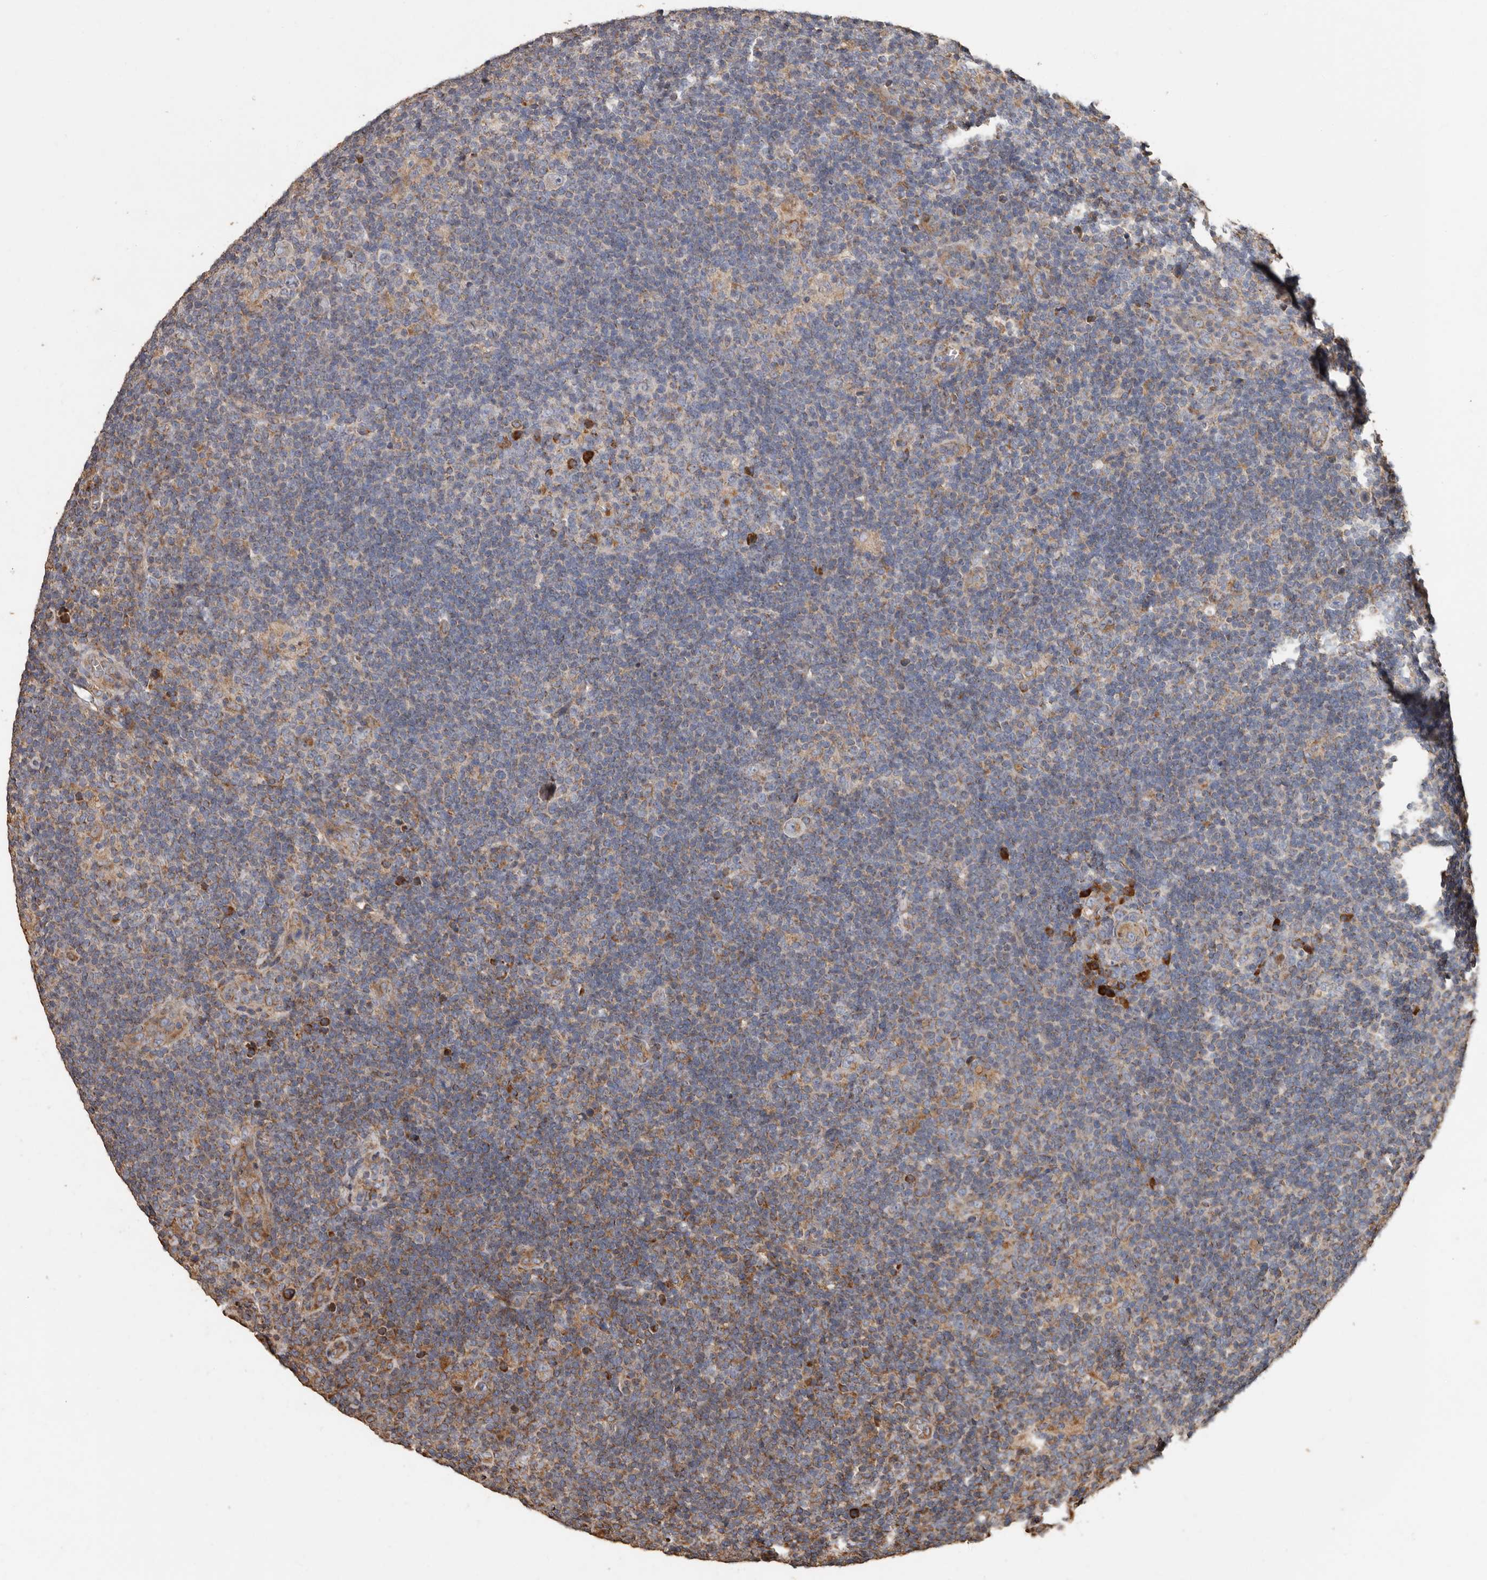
{"staining": {"intensity": "weak", "quantity": "25%-75%", "location": "cytoplasmic/membranous"}, "tissue": "lymphoma", "cell_type": "Tumor cells", "image_type": "cancer", "snomed": [{"axis": "morphology", "description": "Hodgkin's disease, NOS"}, {"axis": "topography", "description": "Lymph node"}], "caption": "Brown immunohistochemical staining in human Hodgkin's disease exhibits weak cytoplasmic/membranous expression in about 25%-75% of tumor cells.", "gene": "OSGIN2", "patient": {"sex": "female", "age": 57}}